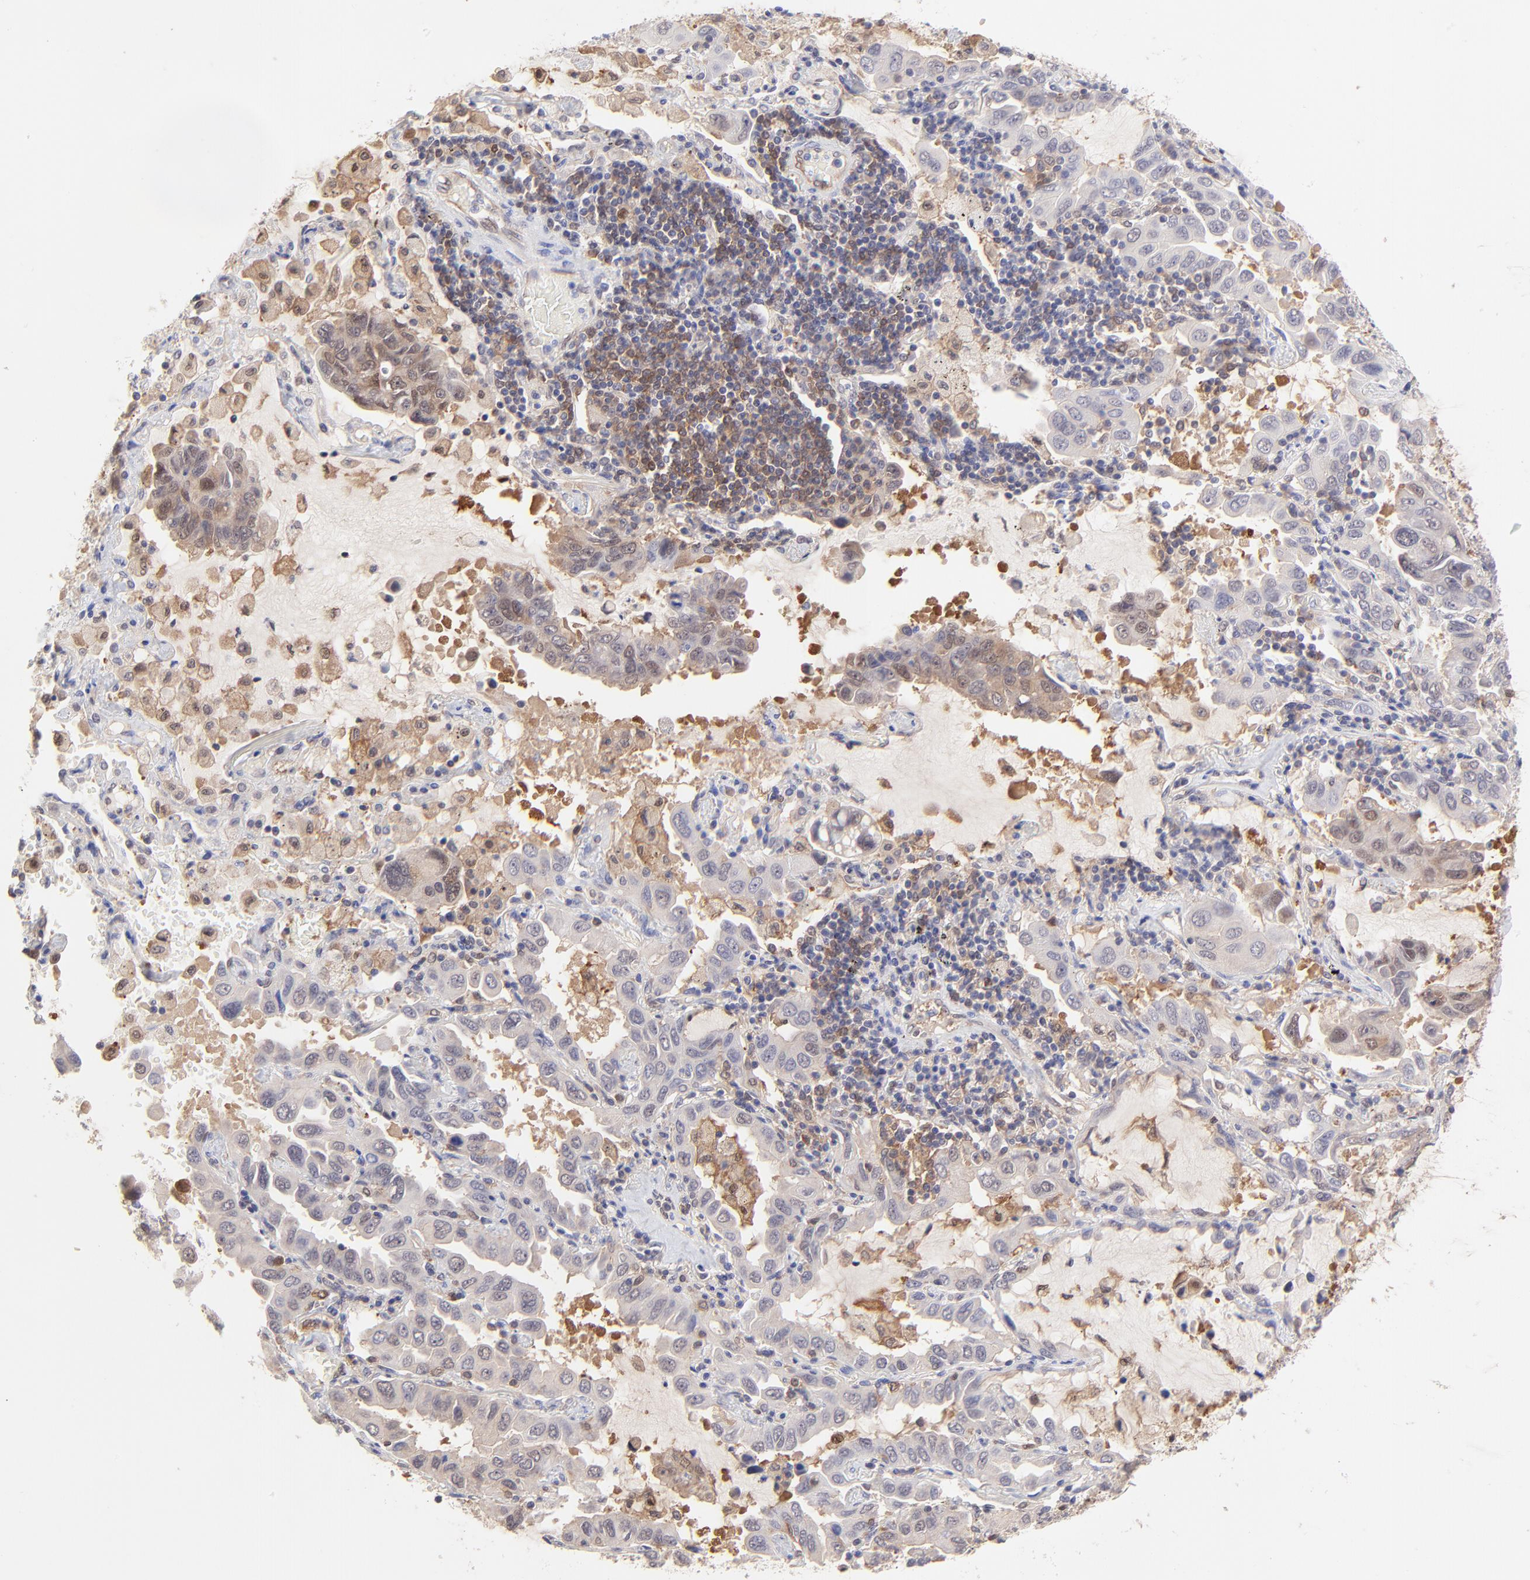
{"staining": {"intensity": "weak", "quantity": ">75%", "location": "cytoplasmic/membranous"}, "tissue": "lung cancer", "cell_type": "Tumor cells", "image_type": "cancer", "snomed": [{"axis": "morphology", "description": "Adenocarcinoma, NOS"}, {"axis": "topography", "description": "Lung"}], "caption": "Weak cytoplasmic/membranous staining is seen in about >75% of tumor cells in lung adenocarcinoma. The protein of interest is stained brown, and the nuclei are stained in blue (DAB IHC with brightfield microscopy, high magnification).", "gene": "HYAL1", "patient": {"sex": "male", "age": 64}}